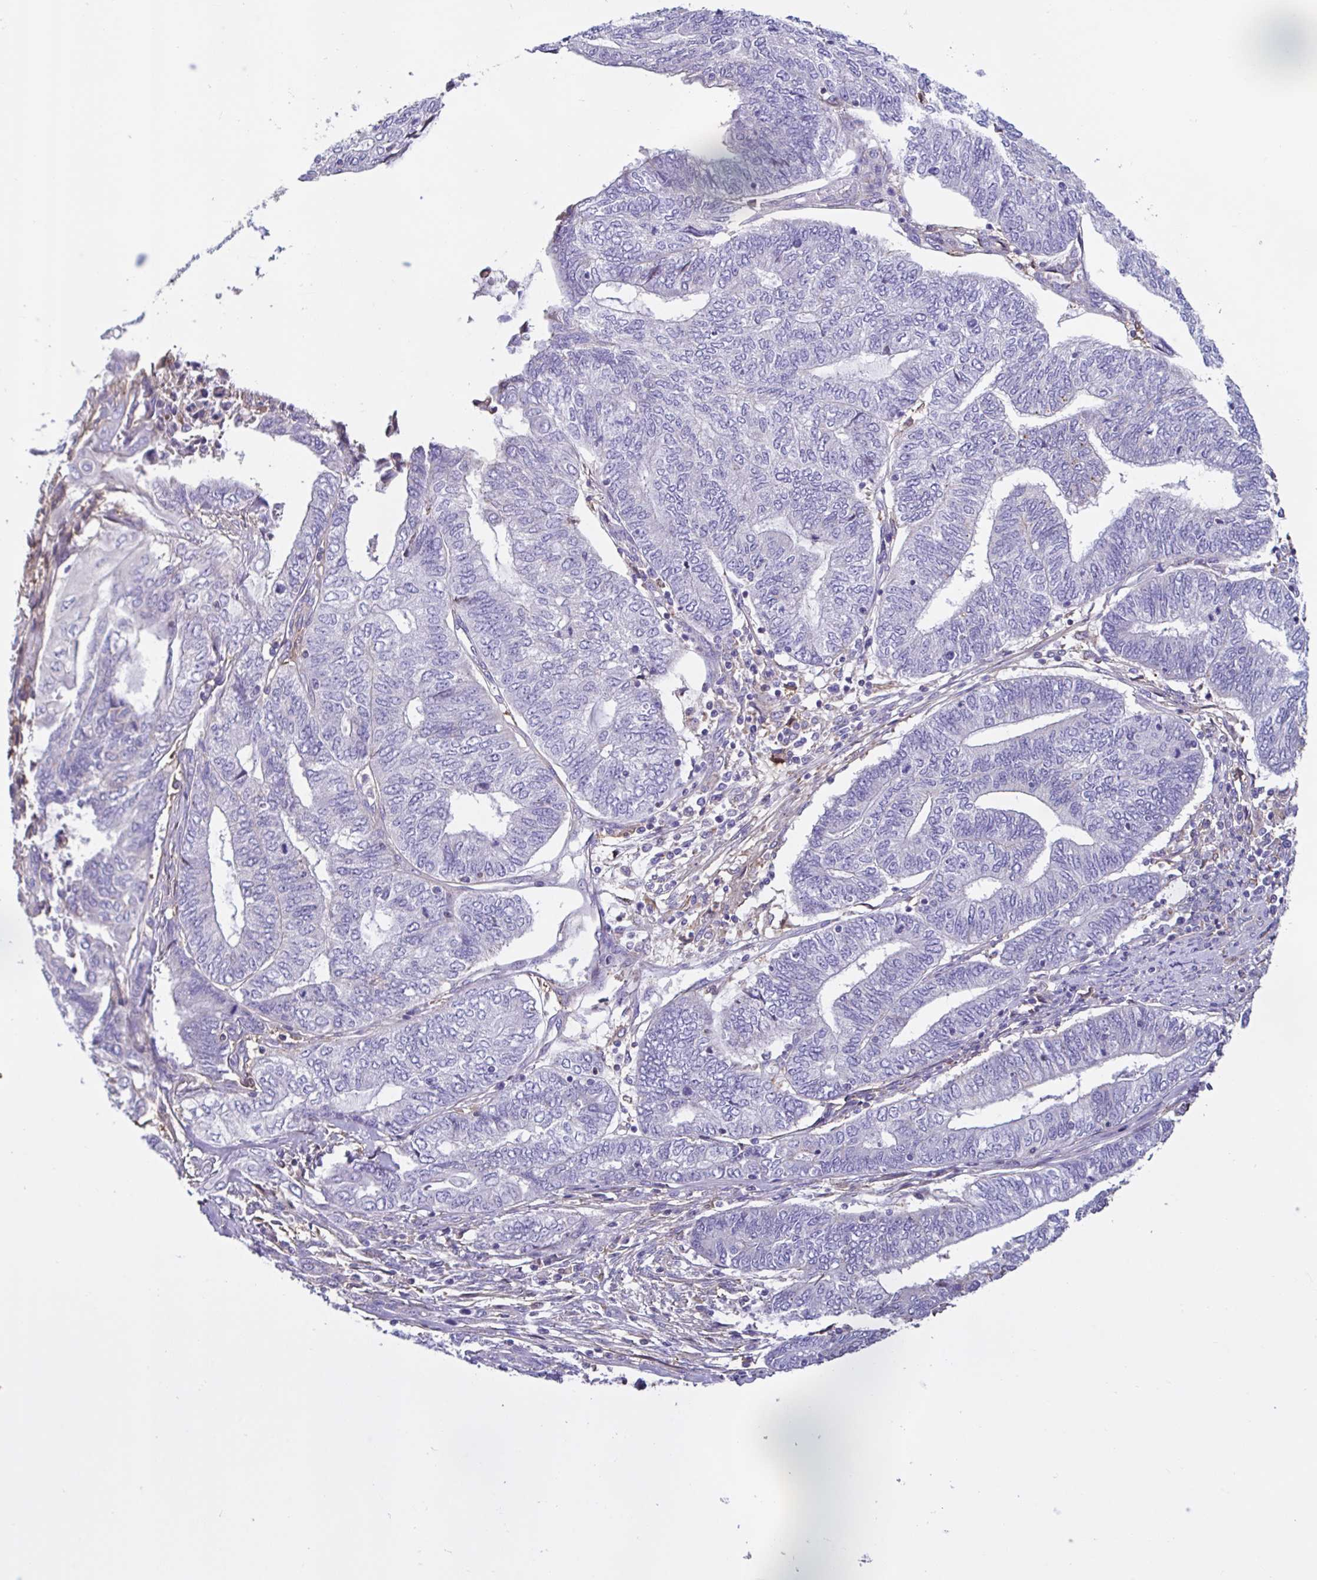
{"staining": {"intensity": "negative", "quantity": "none", "location": "none"}, "tissue": "endometrial cancer", "cell_type": "Tumor cells", "image_type": "cancer", "snomed": [{"axis": "morphology", "description": "Adenocarcinoma, NOS"}, {"axis": "topography", "description": "Uterus"}, {"axis": "topography", "description": "Endometrium"}], "caption": "IHC image of neoplastic tissue: adenocarcinoma (endometrial) stained with DAB (3,3'-diaminobenzidine) displays no significant protein expression in tumor cells.", "gene": "ANXA10", "patient": {"sex": "female", "age": 70}}